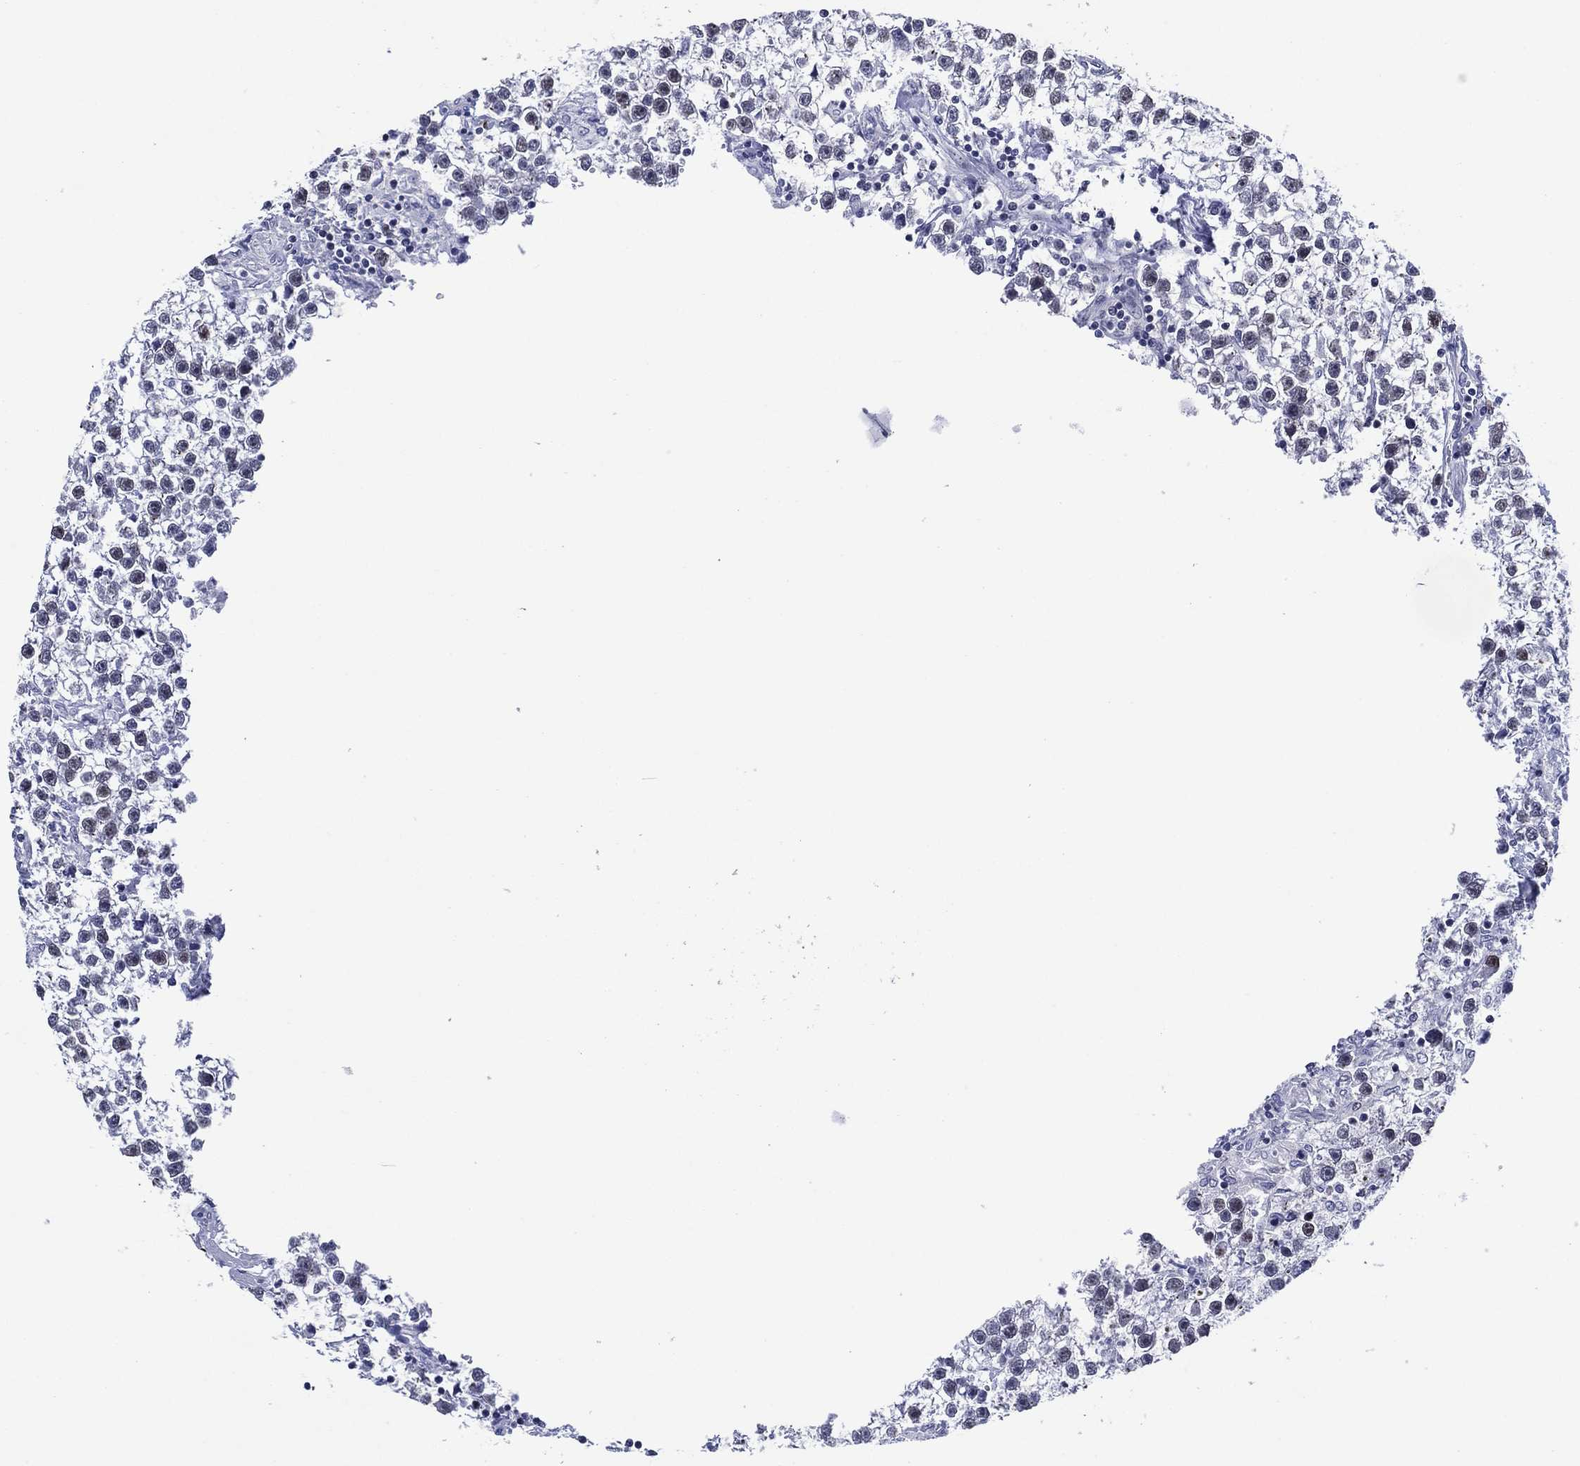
{"staining": {"intensity": "strong", "quantity": "<25%", "location": "nuclear"}, "tissue": "testis cancer", "cell_type": "Tumor cells", "image_type": "cancer", "snomed": [{"axis": "morphology", "description": "Seminoma, NOS"}, {"axis": "topography", "description": "Testis"}], "caption": "Seminoma (testis) was stained to show a protein in brown. There is medium levels of strong nuclear expression in approximately <25% of tumor cells.", "gene": "GATA6", "patient": {"sex": "male", "age": 59}}